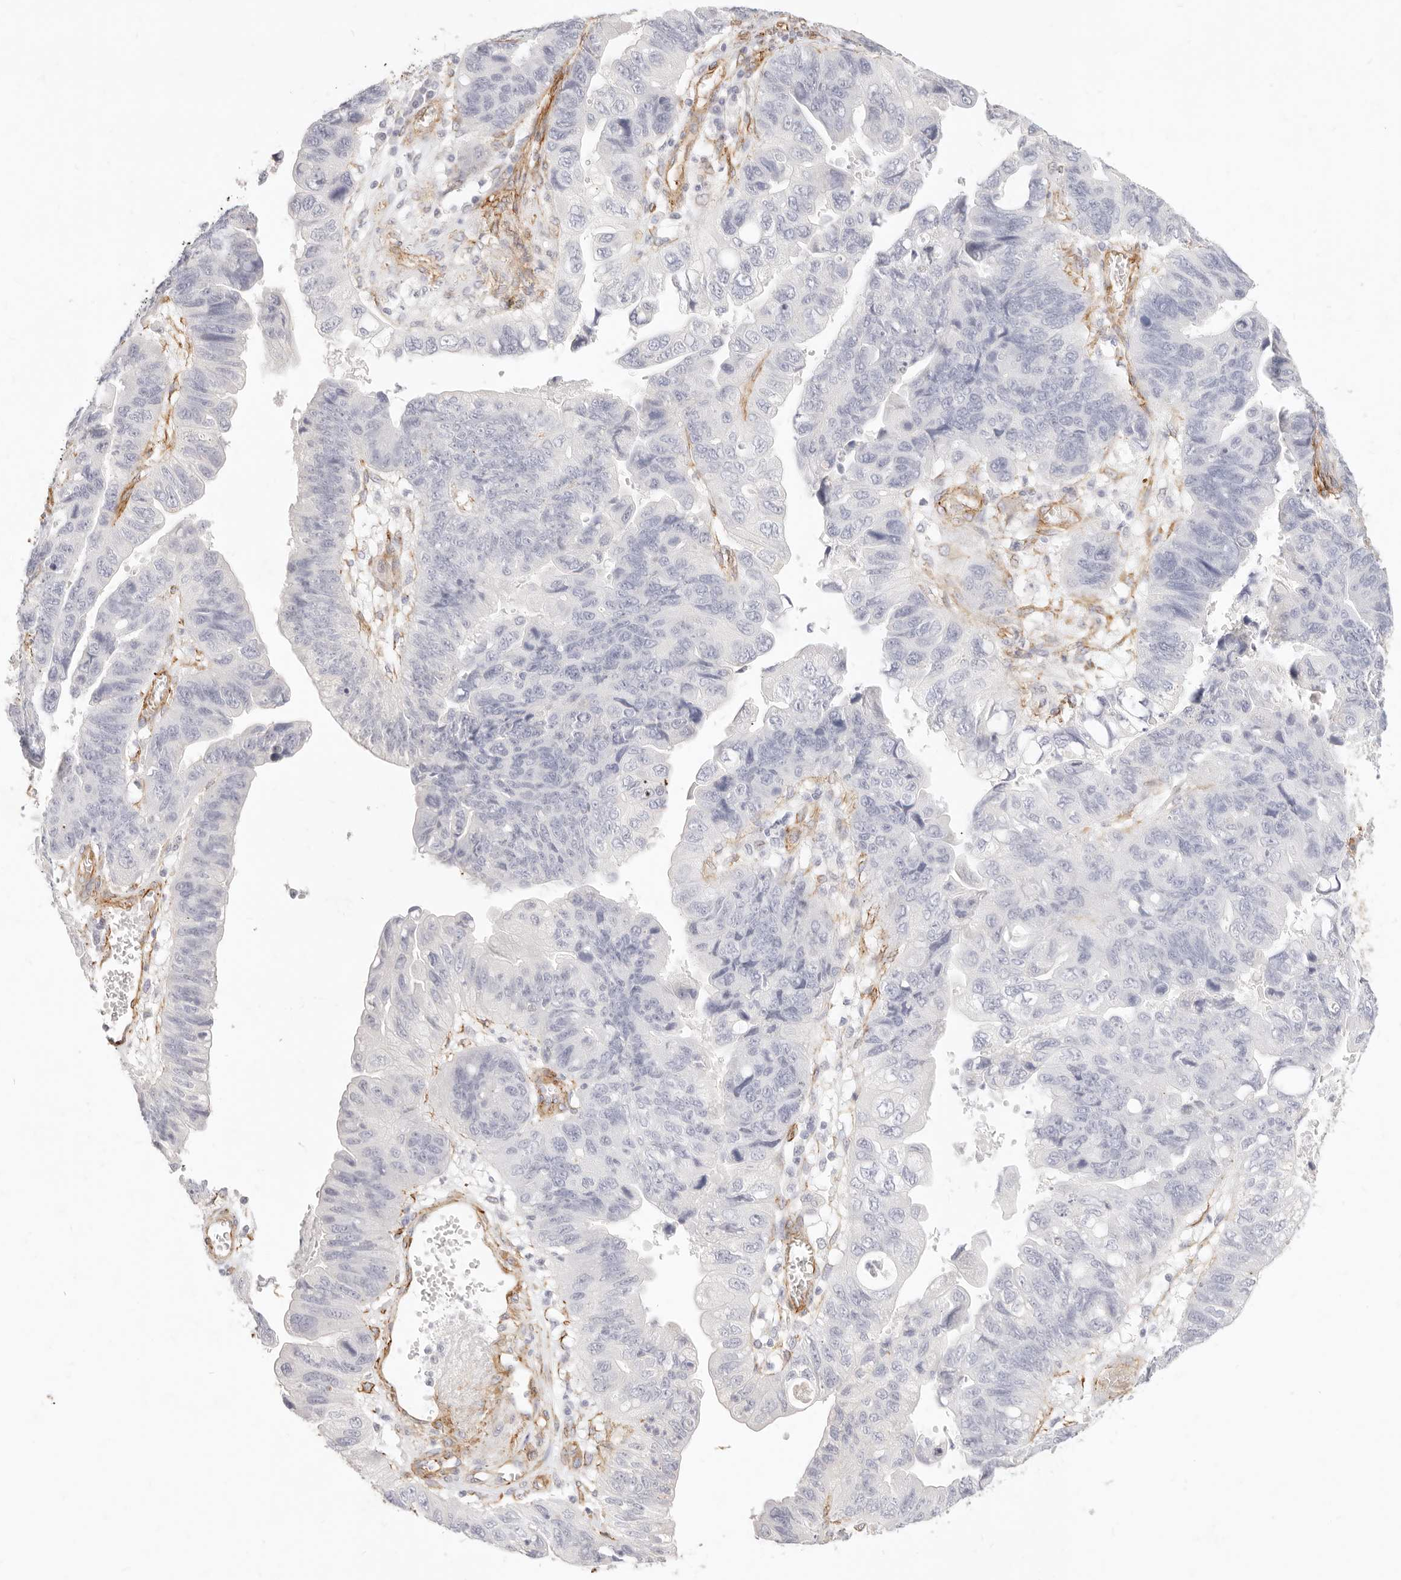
{"staining": {"intensity": "negative", "quantity": "none", "location": "none"}, "tissue": "stomach cancer", "cell_type": "Tumor cells", "image_type": "cancer", "snomed": [{"axis": "morphology", "description": "Adenocarcinoma, NOS"}, {"axis": "topography", "description": "Stomach"}], "caption": "DAB (3,3'-diaminobenzidine) immunohistochemical staining of stomach cancer (adenocarcinoma) shows no significant positivity in tumor cells.", "gene": "NUS1", "patient": {"sex": "male", "age": 59}}